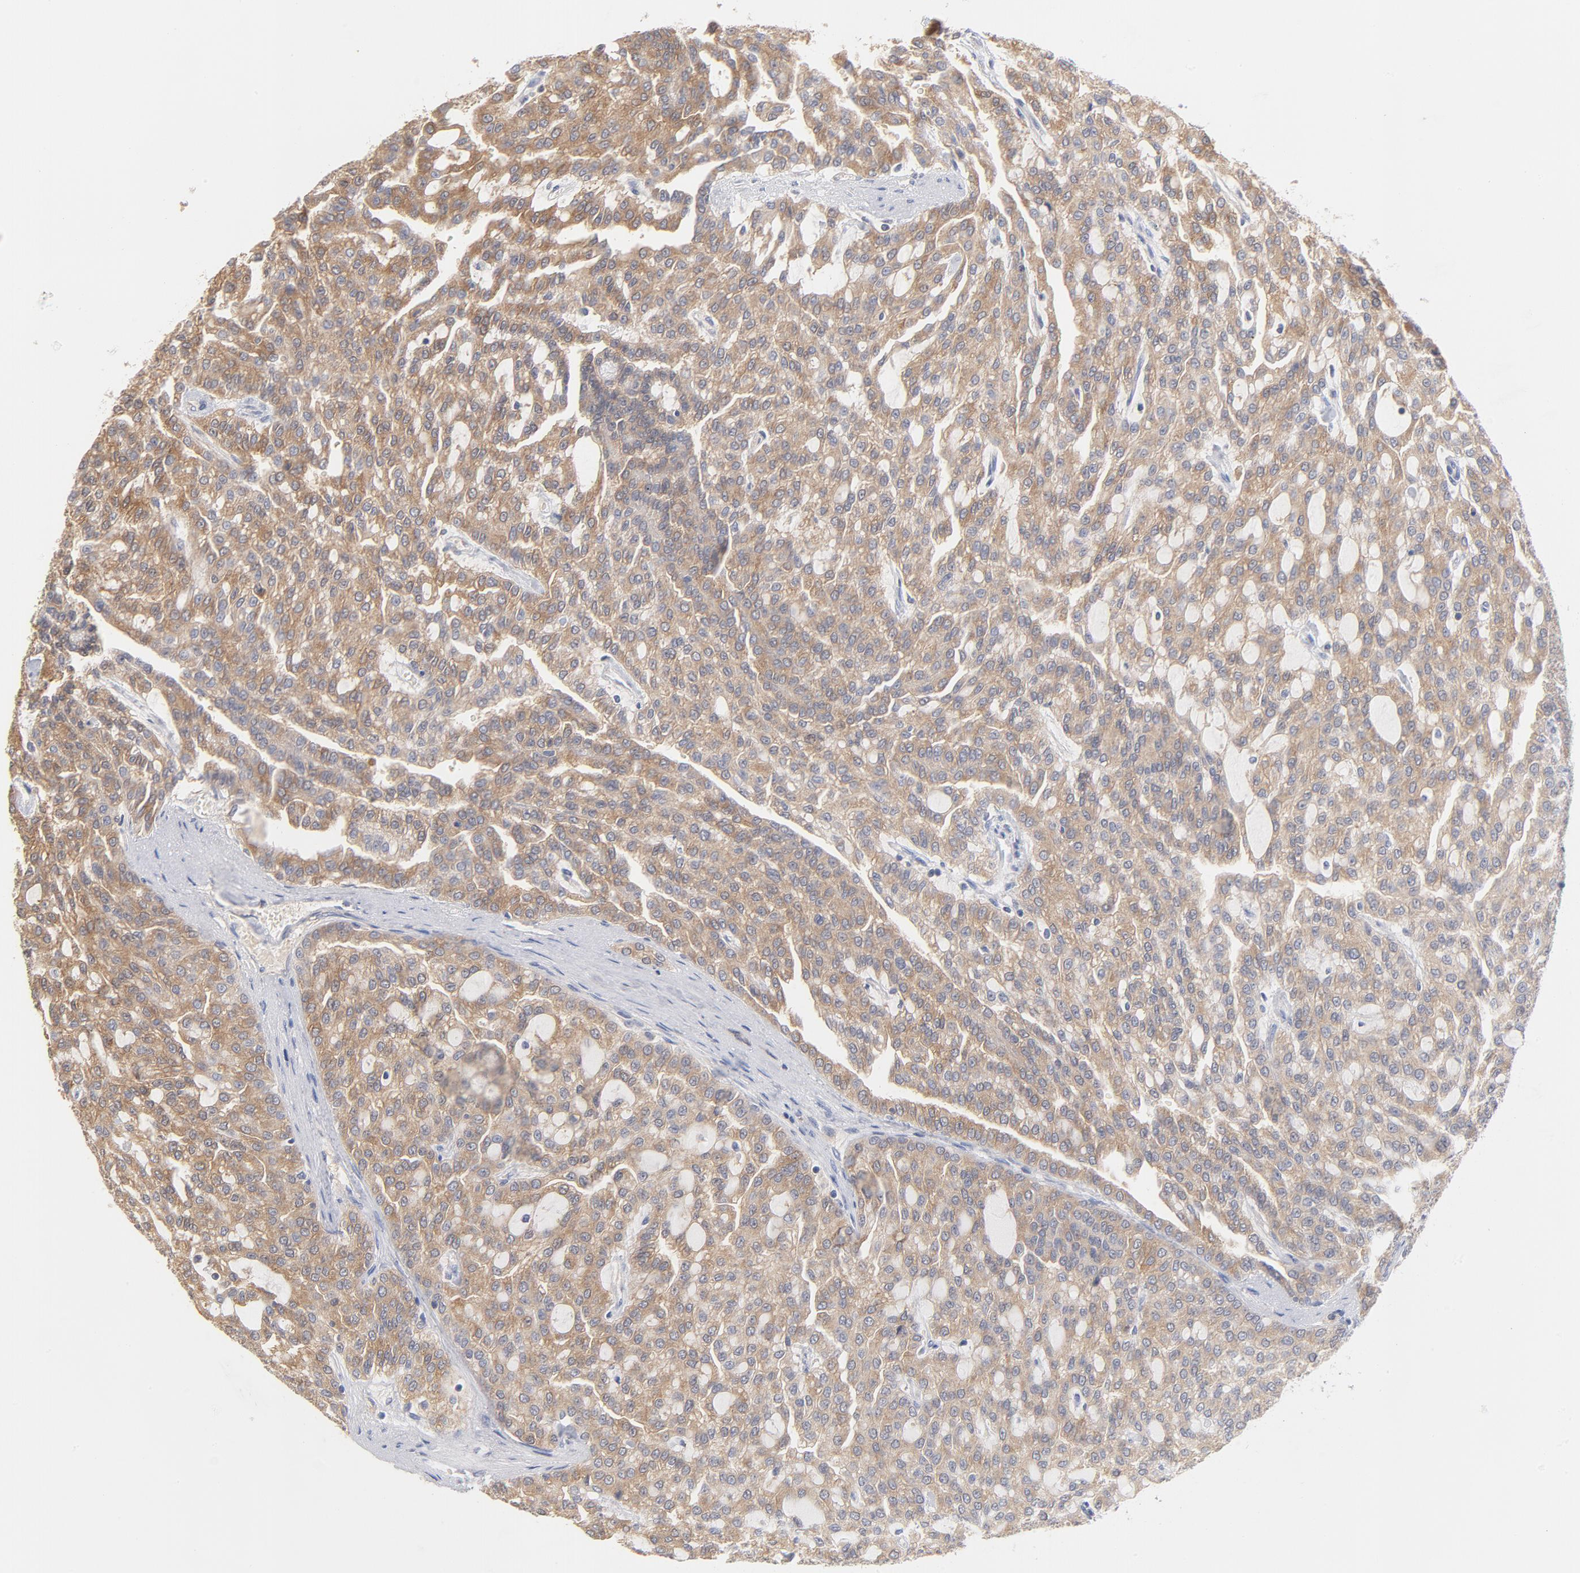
{"staining": {"intensity": "weak", "quantity": ">75%", "location": "cytoplasmic/membranous"}, "tissue": "renal cancer", "cell_type": "Tumor cells", "image_type": "cancer", "snomed": [{"axis": "morphology", "description": "Adenocarcinoma, NOS"}, {"axis": "topography", "description": "Kidney"}], "caption": "Immunohistochemistry (IHC) image of human renal cancer stained for a protein (brown), which demonstrates low levels of weak cytoplasmic/membranous staining in about >75% of tumor cells.", "gene": "SETD3", "patient": {"sex": "male", "age": 63}}